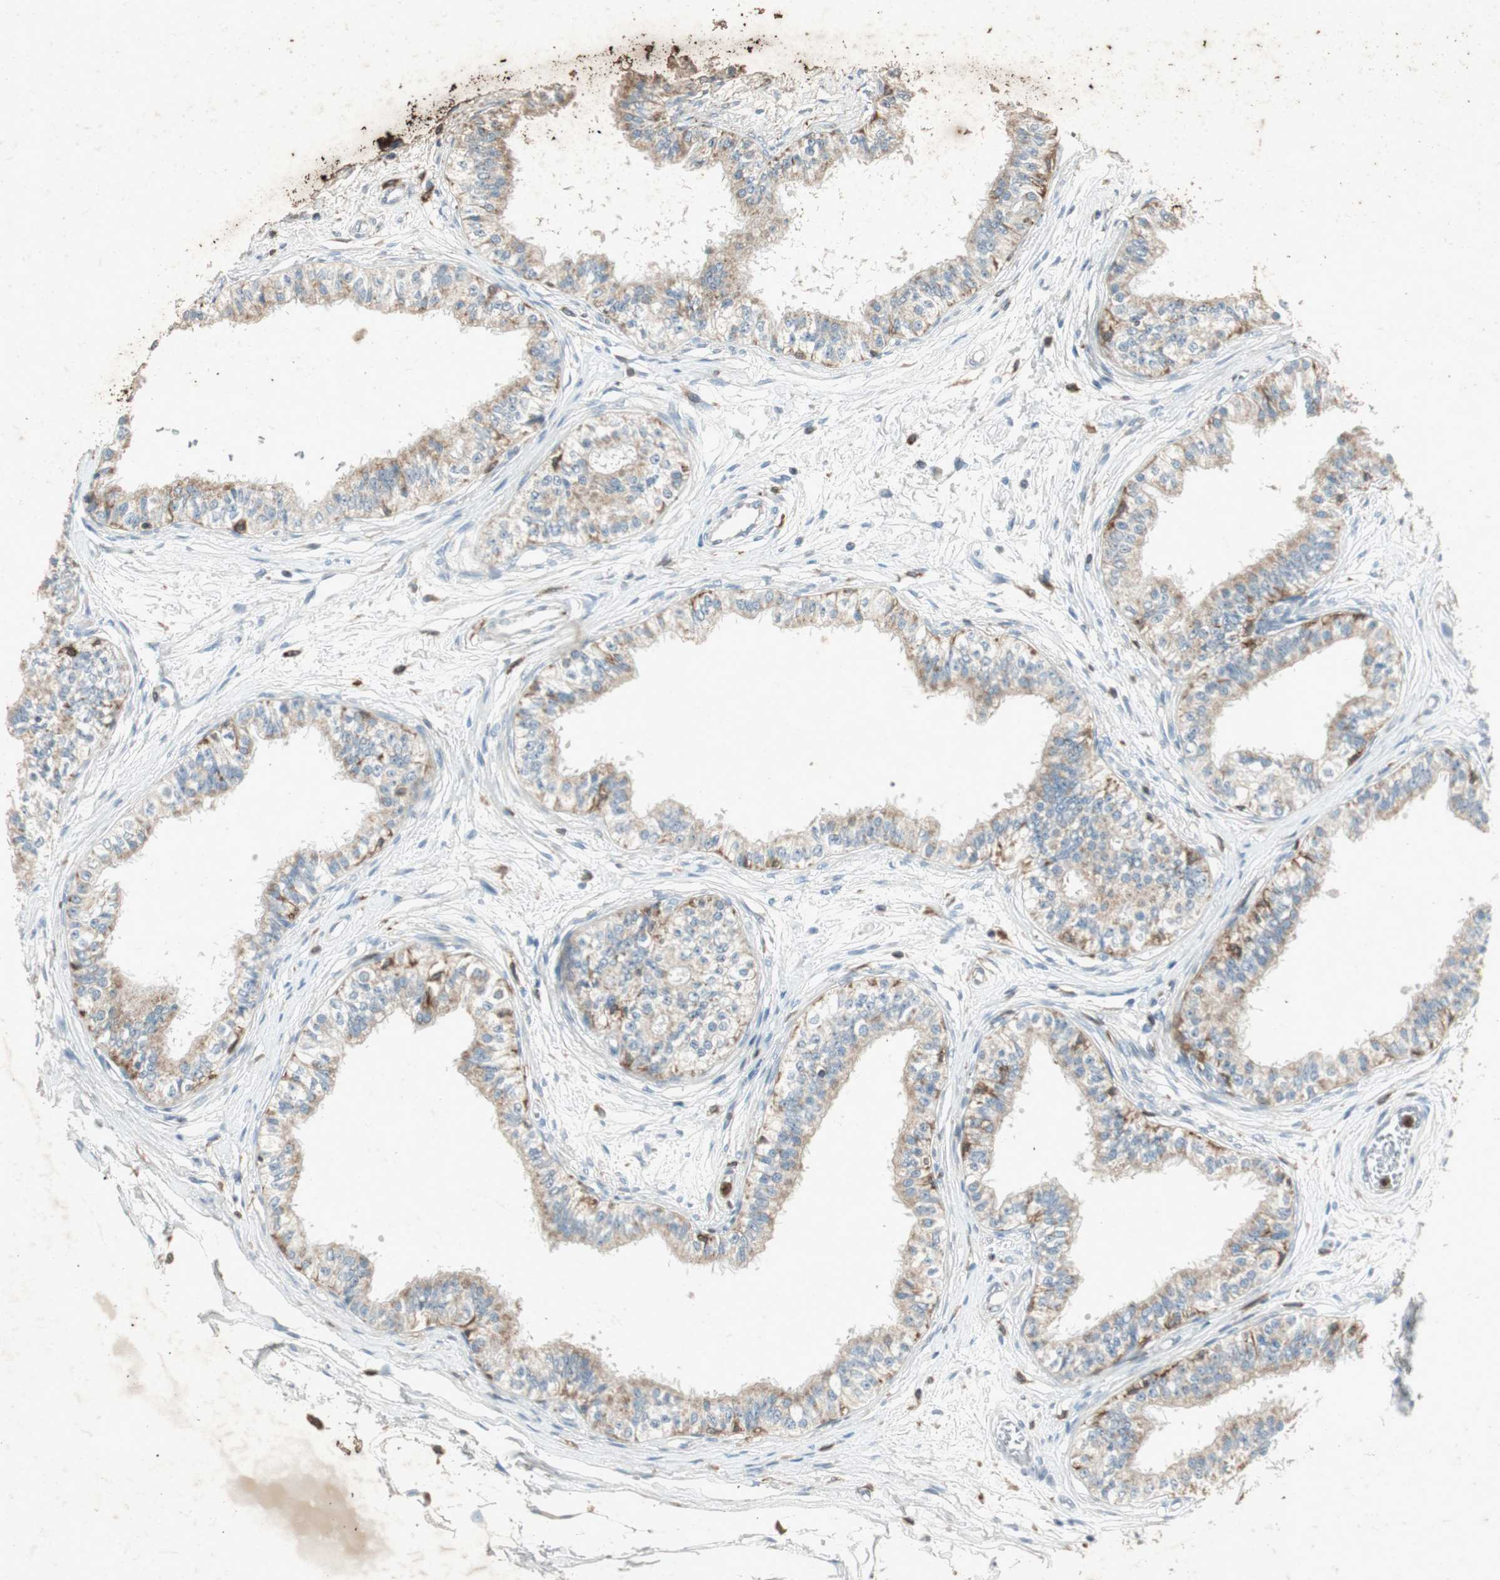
{"staining": {"intensity": "moderate", "quantity": "25%-75%", "location": "cytoplasmic/membranous"}, "tissue": "epididymis", "cell_type": "Glandular cells", "image_type": "normal", "snomed": [{"axis": "morphology", "description": "Normal tissue, NOS"}, {"axis": "morphology", "description": "Adenocarcinoma, metastatic, NOS"}, {"axis": "topography", "description": "Testis"}, {"axis": "topography", "description": "Epididymis"}], "caption": "Epididymis was stained to show a protein in brown. There is medium levels of moderate cytoplasmic/membranous positivity in about 25%-75% of glandular cells. Nuclei are stained in blue.", "gene": "TYROBP", "patient": {"sex": "male", "age": 26}}